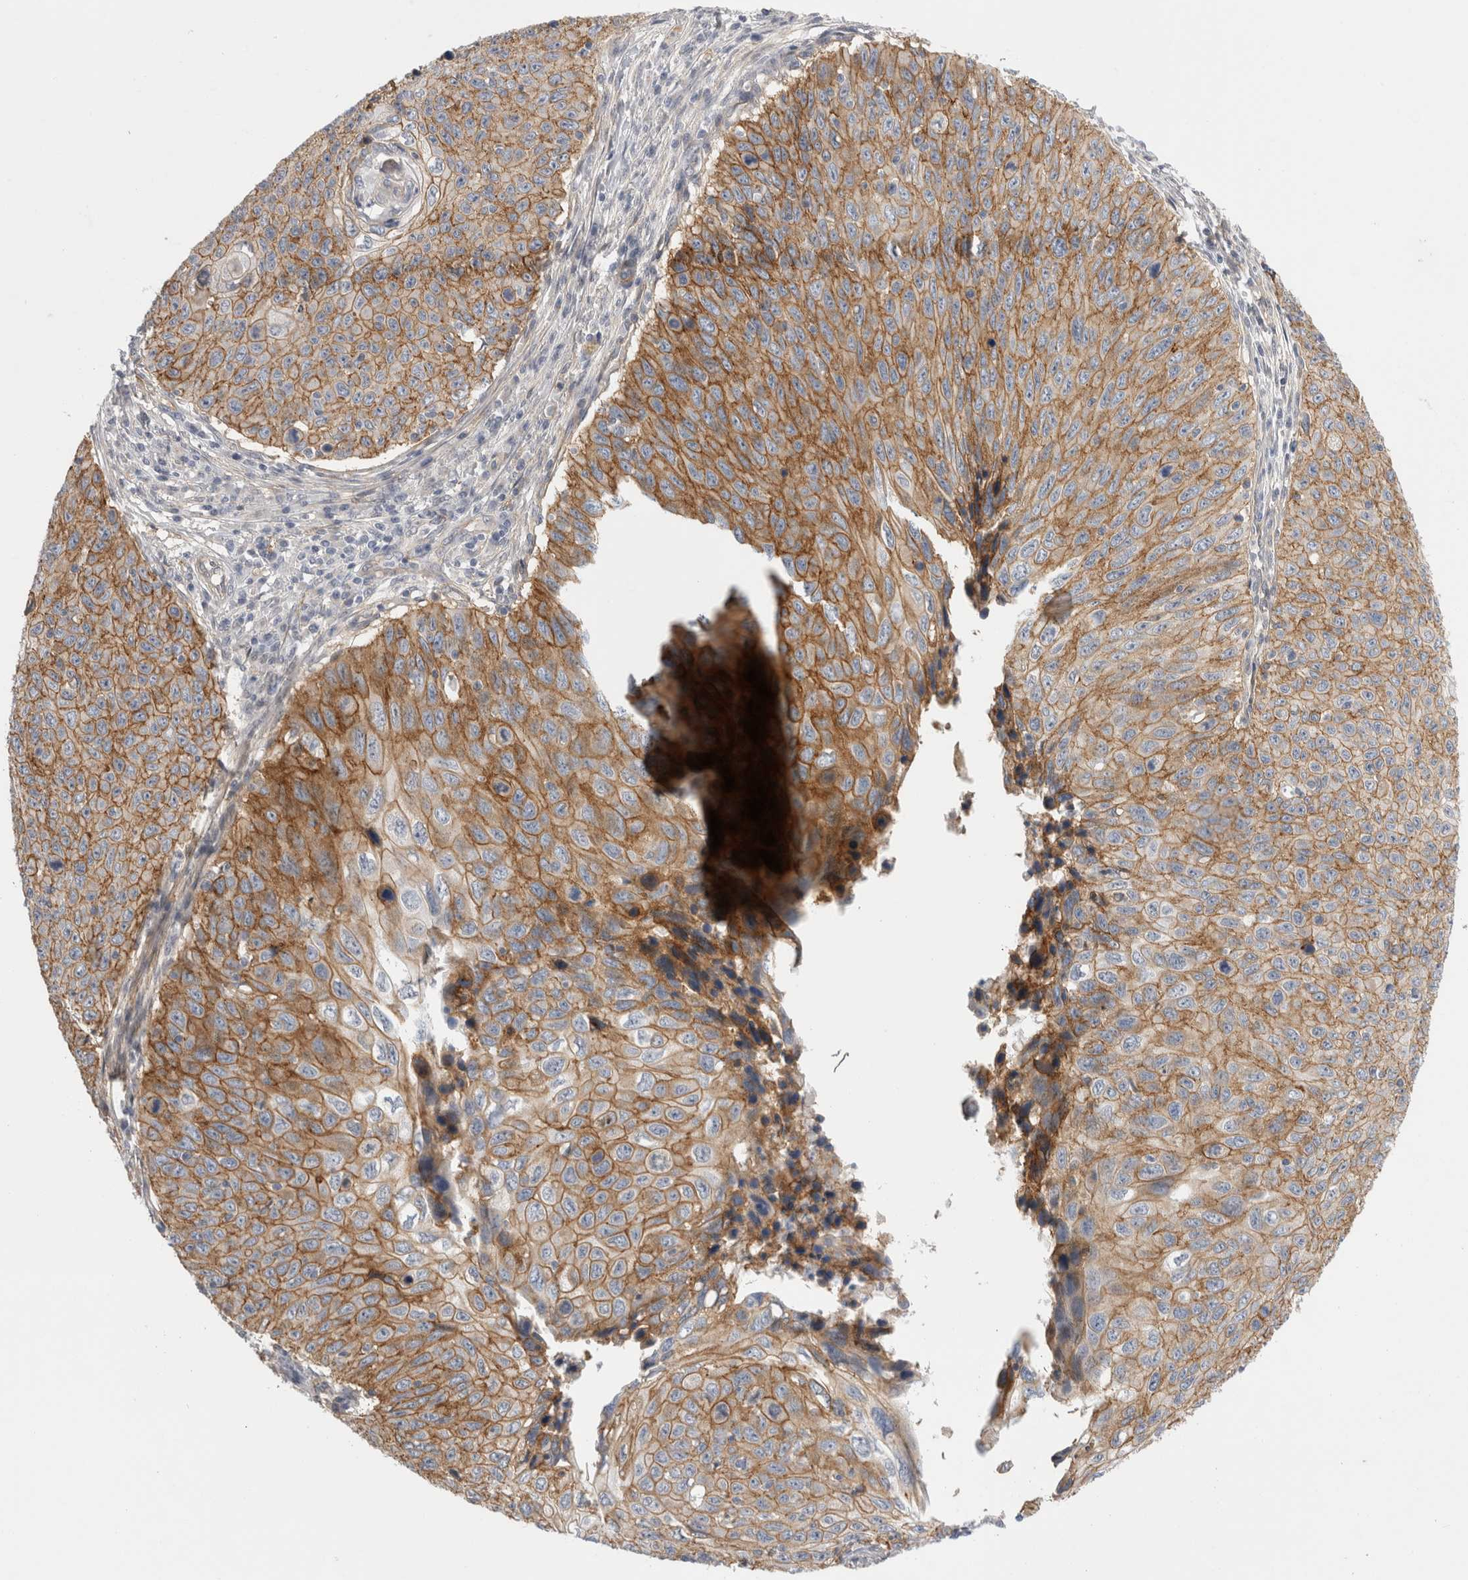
{"staining": {"intensity": "moderate", "quantity": ">75%", "location": "cytoplasmic/membranous"}, "tissue": "cervical cancer", "cell_type": "Tumor cells", "image_type": "cancer", "snomed": [{"axis": "morphology", "description": "Squamous cell carcinoma, NOS"}, {"axis": "topography", "description": "Cervix"}], "caption": "Immunohistochemistry micrograph of neoplastic tissue: cervical squamous cell carcinoma stained using IHC demonstrates medium levels of moderate protein expression localized specifically in the cytoplasmic/membranous of tumor cells, appearing as a cytoplasmic/membranous brown color.", "gene": "VANGL1", "patient": {"sex": "female", "age": 53}}